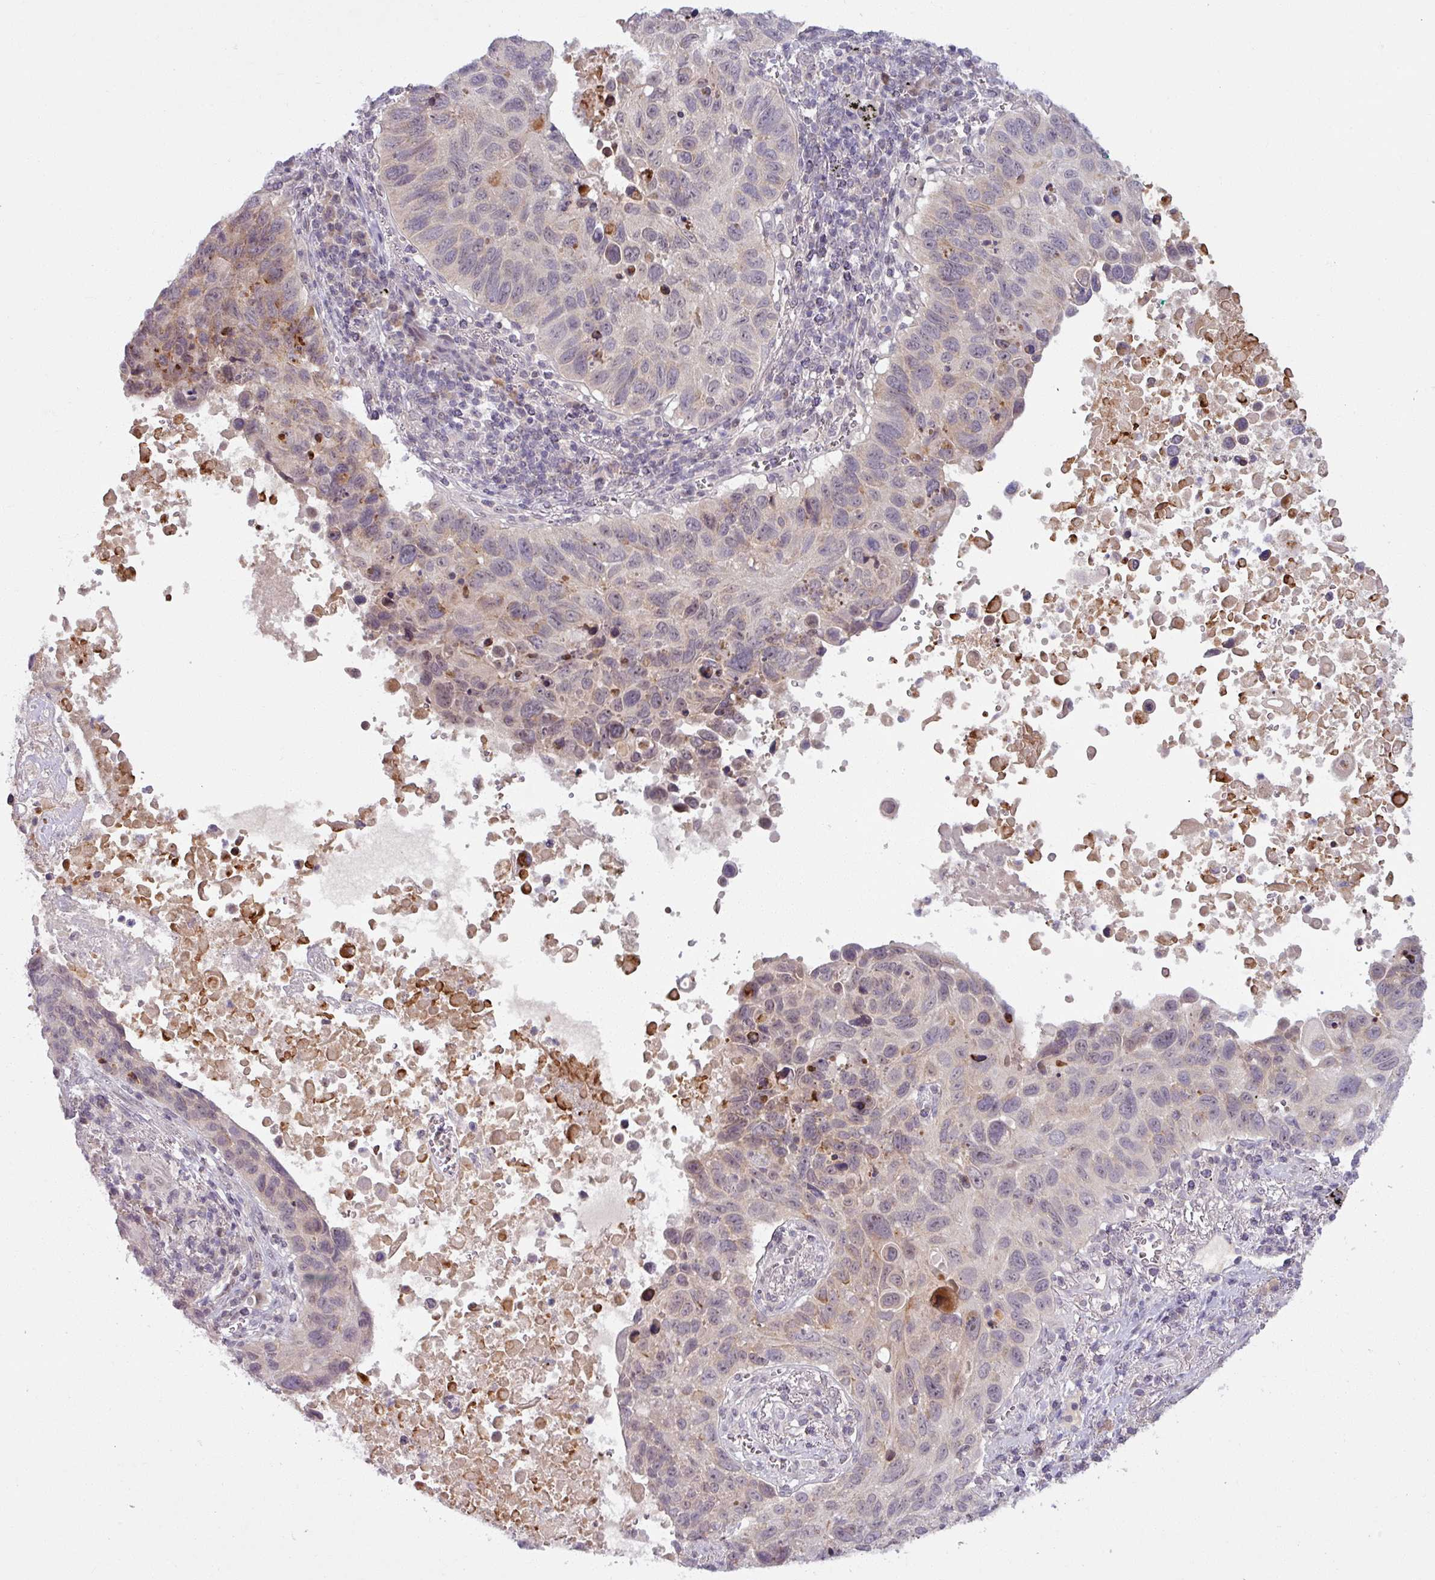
{"staining": {"intensity": "weak", "quantity": "<25%", "location": "nuclear"}, "tissue": "lung cancer", "cell_type": "Tumor cells", "image_type": "cancer", "snomed": [{"axis": "morphology", "description": "Squamous cell carcinoma, NOS"}, {"axis": "topography", "description": "Lung"}], "caption": "Immunohistochemistry (IHC) histopathology image of neoplastic tissue: lung squamous cell carcinoma stained with DAB demonstrates no significant protein expression in tumor cells. (Stains: DAB immunohistochemistry (IHC) with hematoxylin counter stain, Microscopy: brightfield microscopy at high magnification).", "gene": "OGFOD3", "patient": {"sex": "male", "age": 66}}